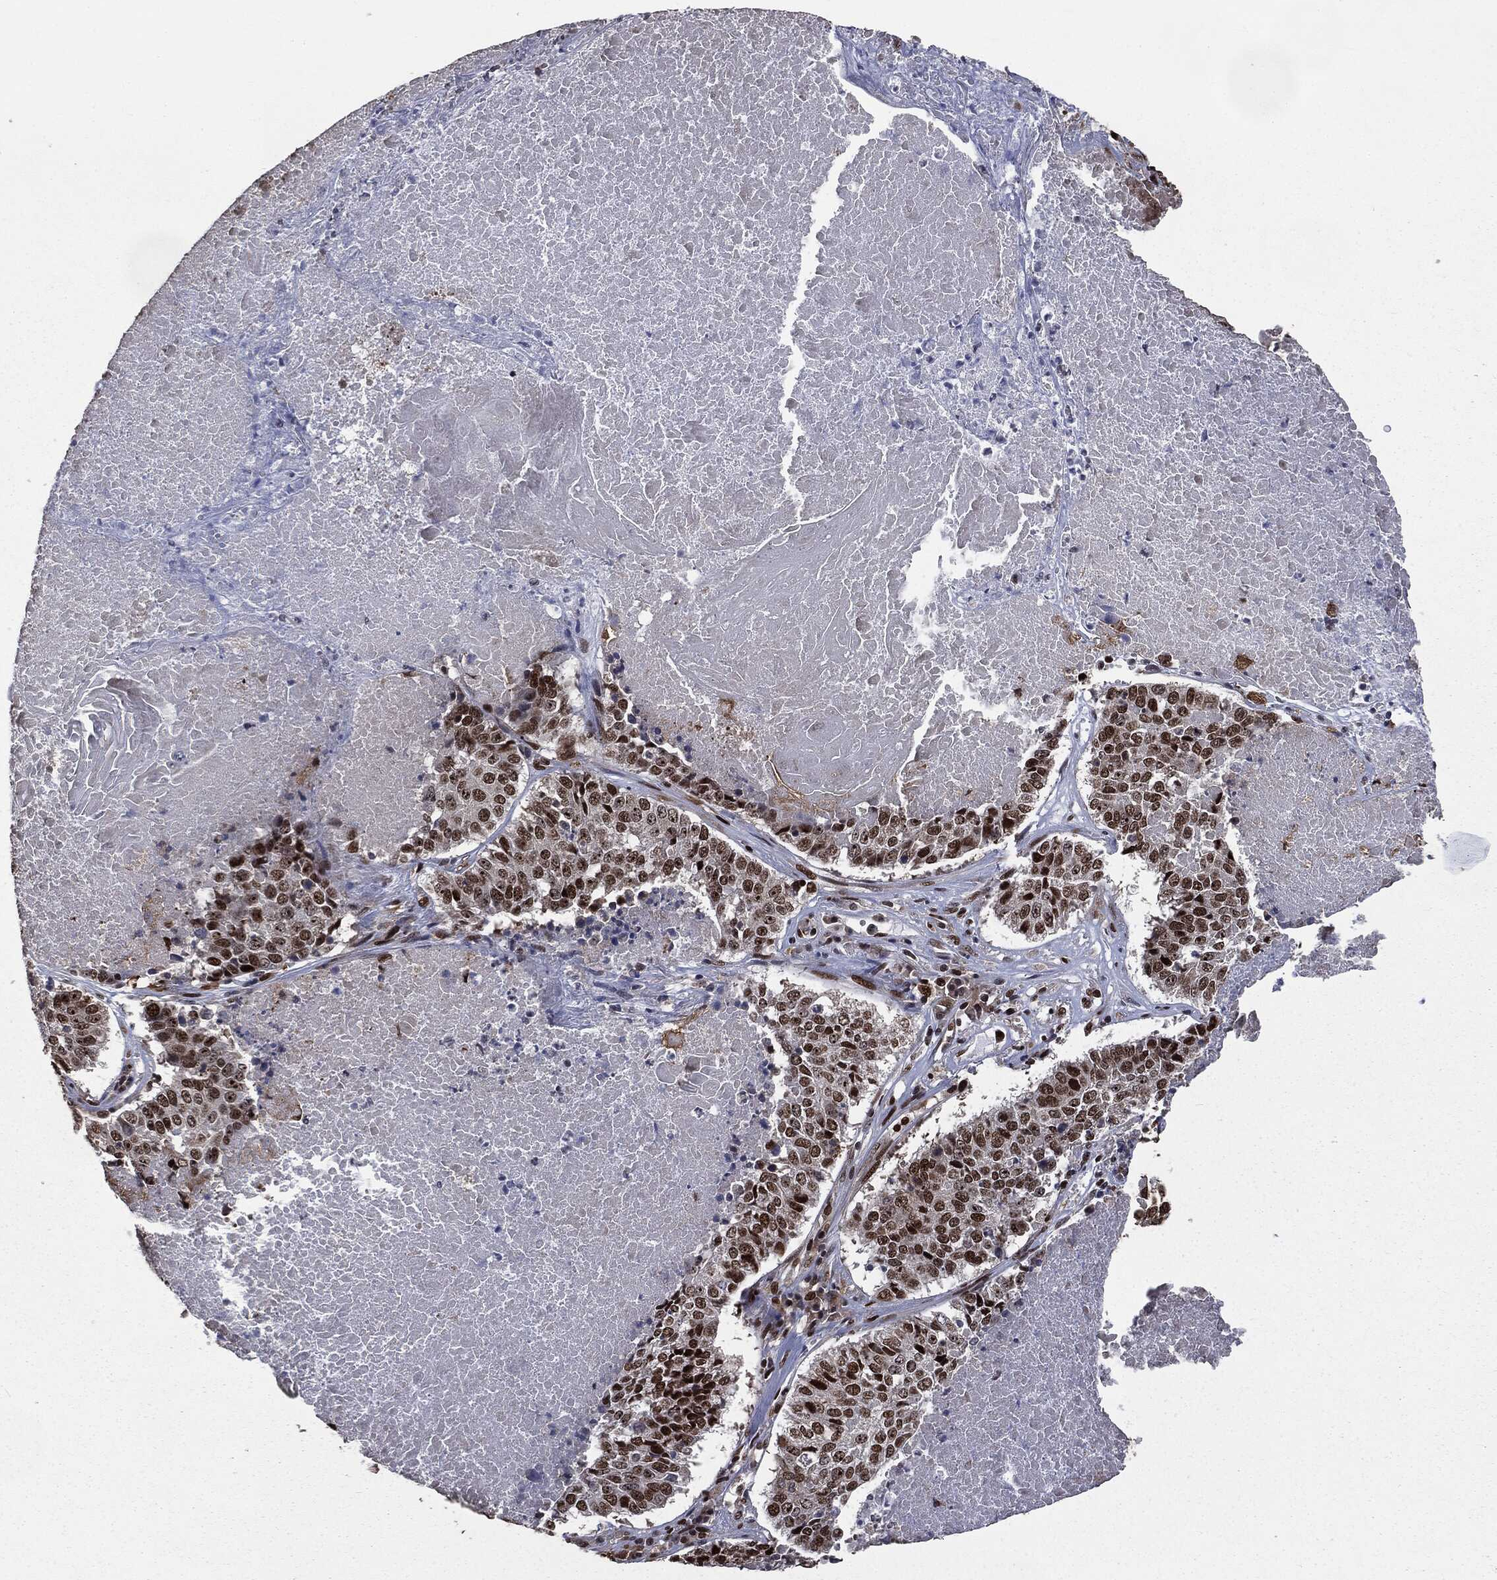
{"staining": {"intensity": "strong", "quantity": ">75%", "location": "nuclear"}, "tissue": "lung cancer", "cell_type": "Tumor cells", "image_type": "cancer", "snomed": [{"axis": "morphology", "description": "Squamous cell carcinoma, NOS"}, {"axis": "topography", "description": "Lung"}], "caption": "Lung cancer (squamous cell carcinoma) stained with immunohistochemistry (IHC) demonstrates strong nuclear expression in approximately >75% of tumor cells. Using DAB (brown) and hematoxylin (blue) stains, captured at high magnification using brightfield microscopy.", "gene": "DVL2", "patient": {"sex": "male", "age": 64}}